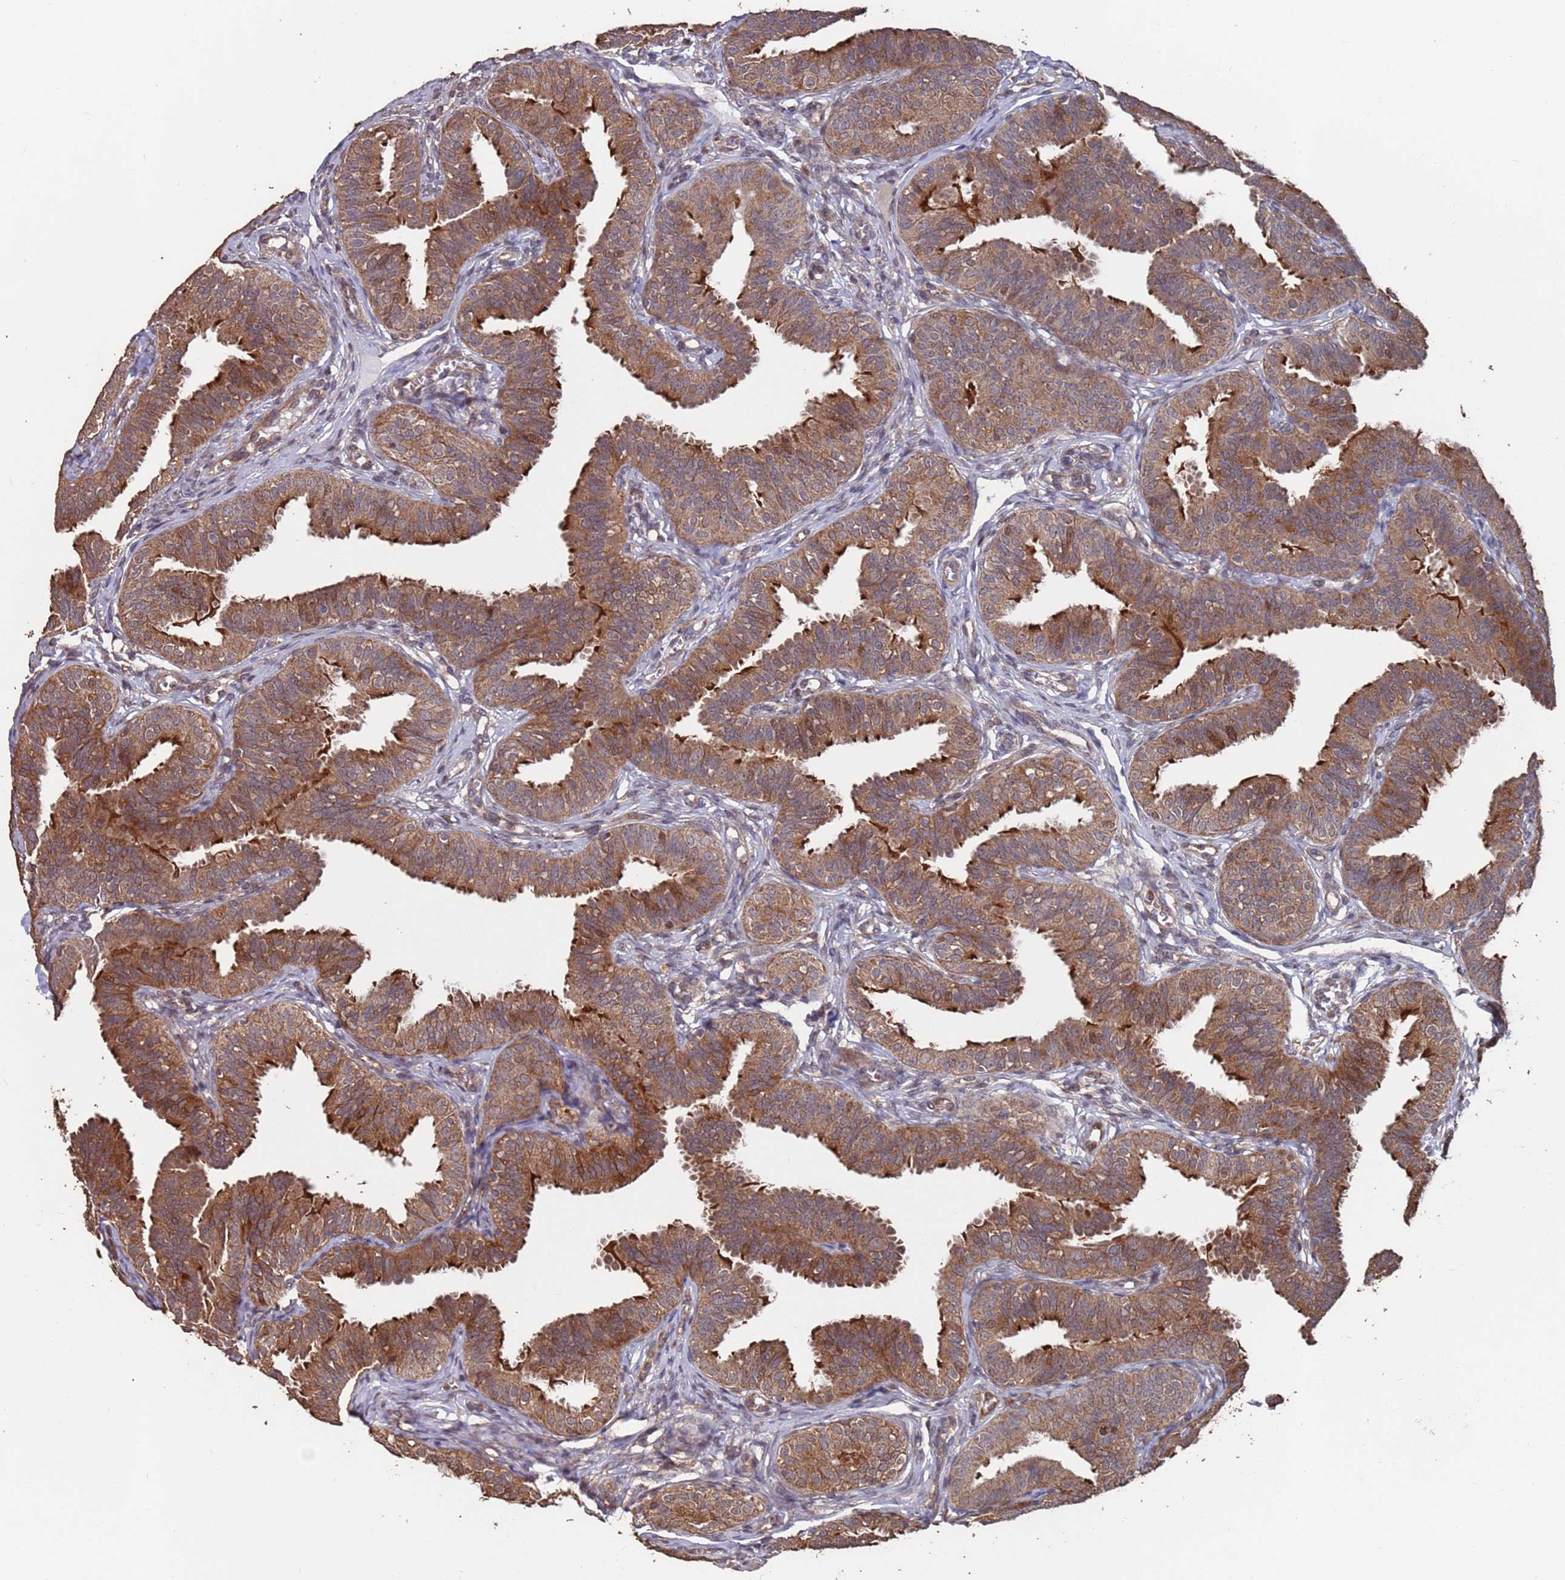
{"staining": {"intensity": "strong", "quantity": ">75%", "location": "cytoplasmic/membranous"}, "tissue": "fallopian tube", "cell_type": "Glandular cells", "image_type": "normal", "snomed": [{"axis": "morphology", "description": "Normal tissue, NOS"}, {"axis": "topography", "description": "Fallopian tube"}], "caption": "An image showing strong cytoplasmic/membranous expression in about >75% of glandular cells in benign fallopian tube, as visualized by brown immunohistochemical staining.", "gene": "PRR7", "patient": {"sex": "female", "age": 35}}